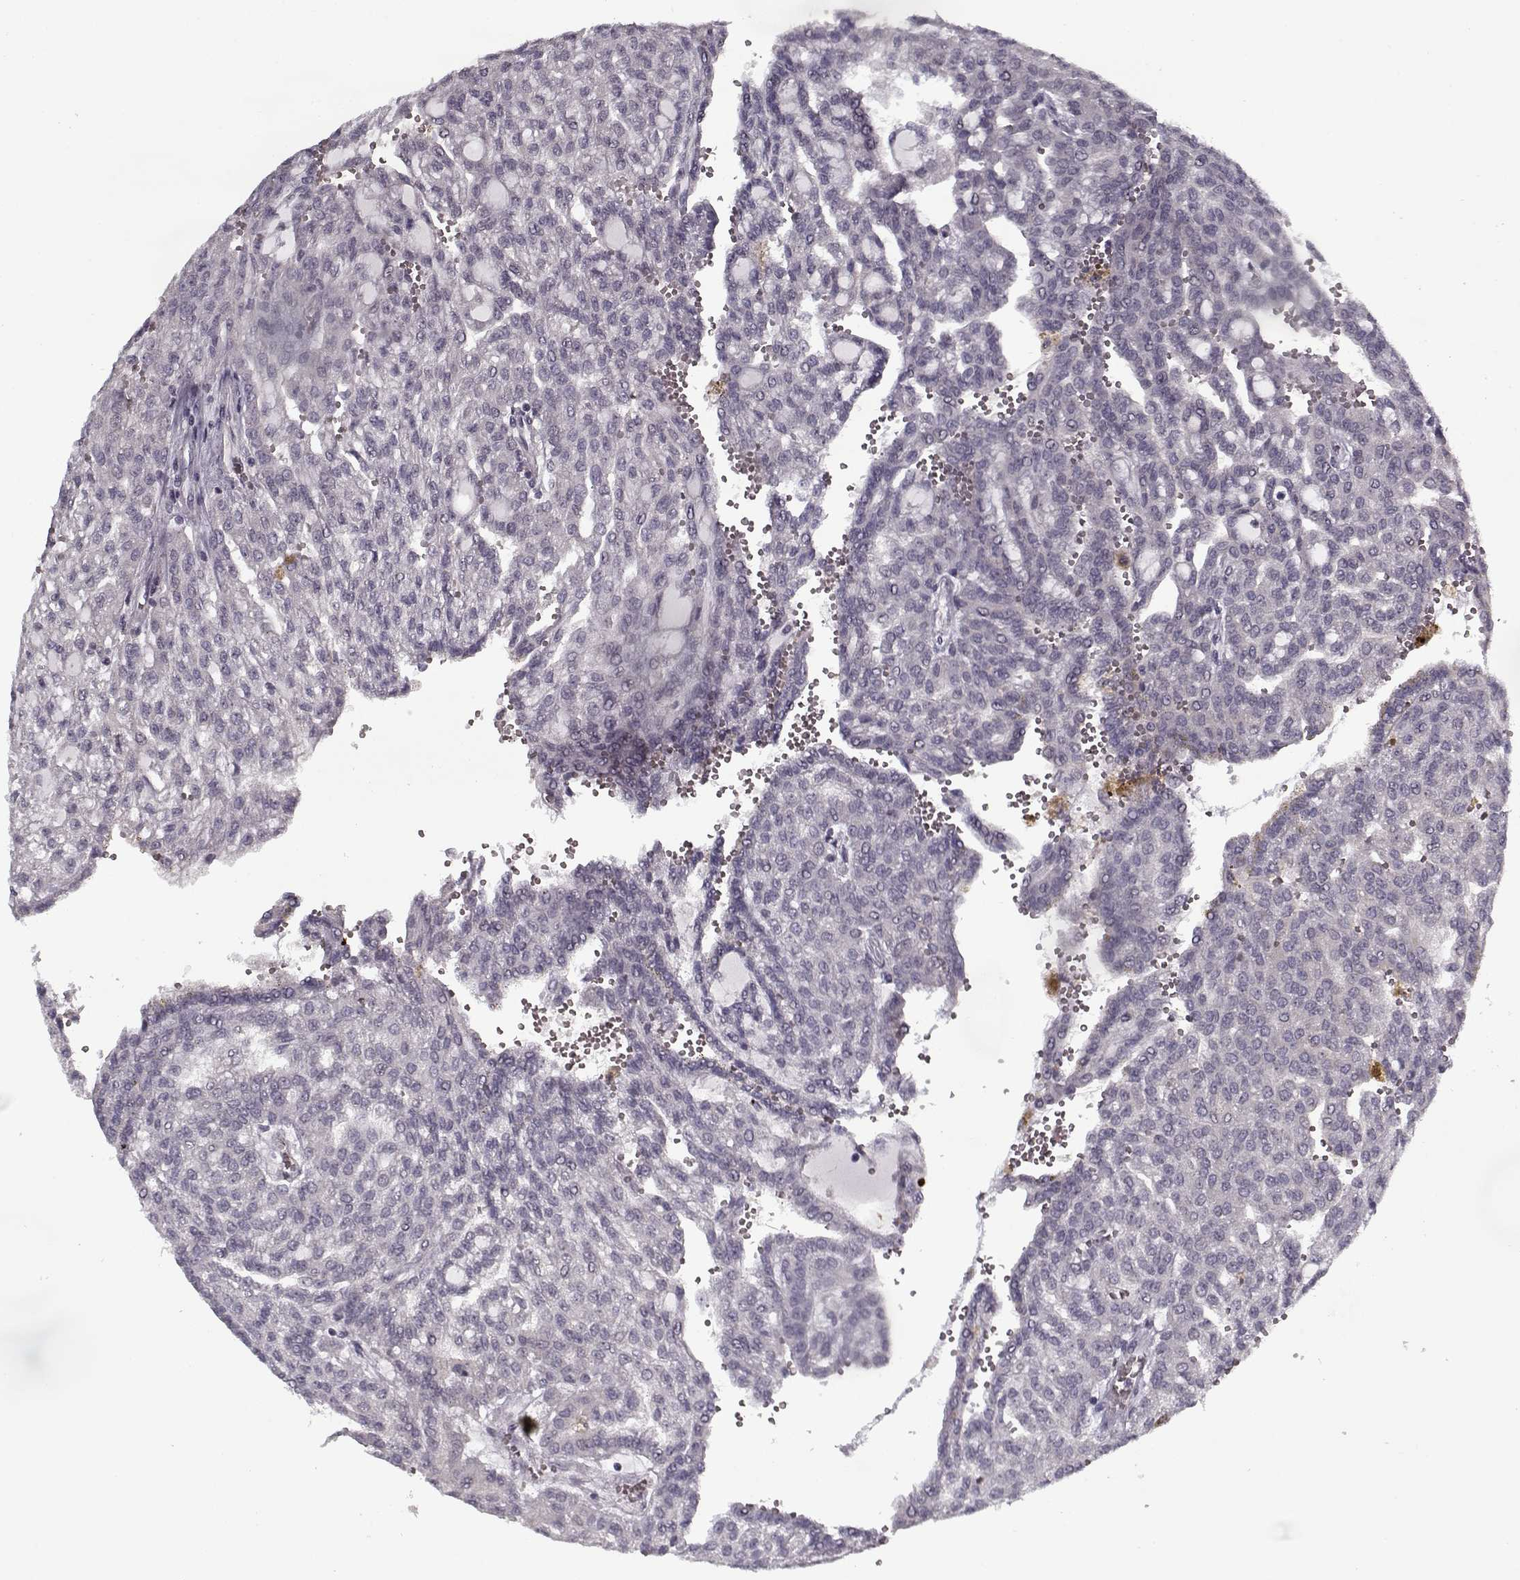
{"staining": {"intensity": "negative", "quantity": "none", "location": "none"}, "tissue": "renal cancer", "cell_type": "Tumor cells", "image_type": "cancer", "snomed": [{"axis": "morphology", "description": "Adenocarcinoma, NOS"}, {"axis": "topography", "description": "Kidney"}], "caption": "The micrograph demonstrates no significant positivity in tumor cells of renal cancer.", "gene": "LAMA2", "patient": {"sex": "male", "age": 63}}